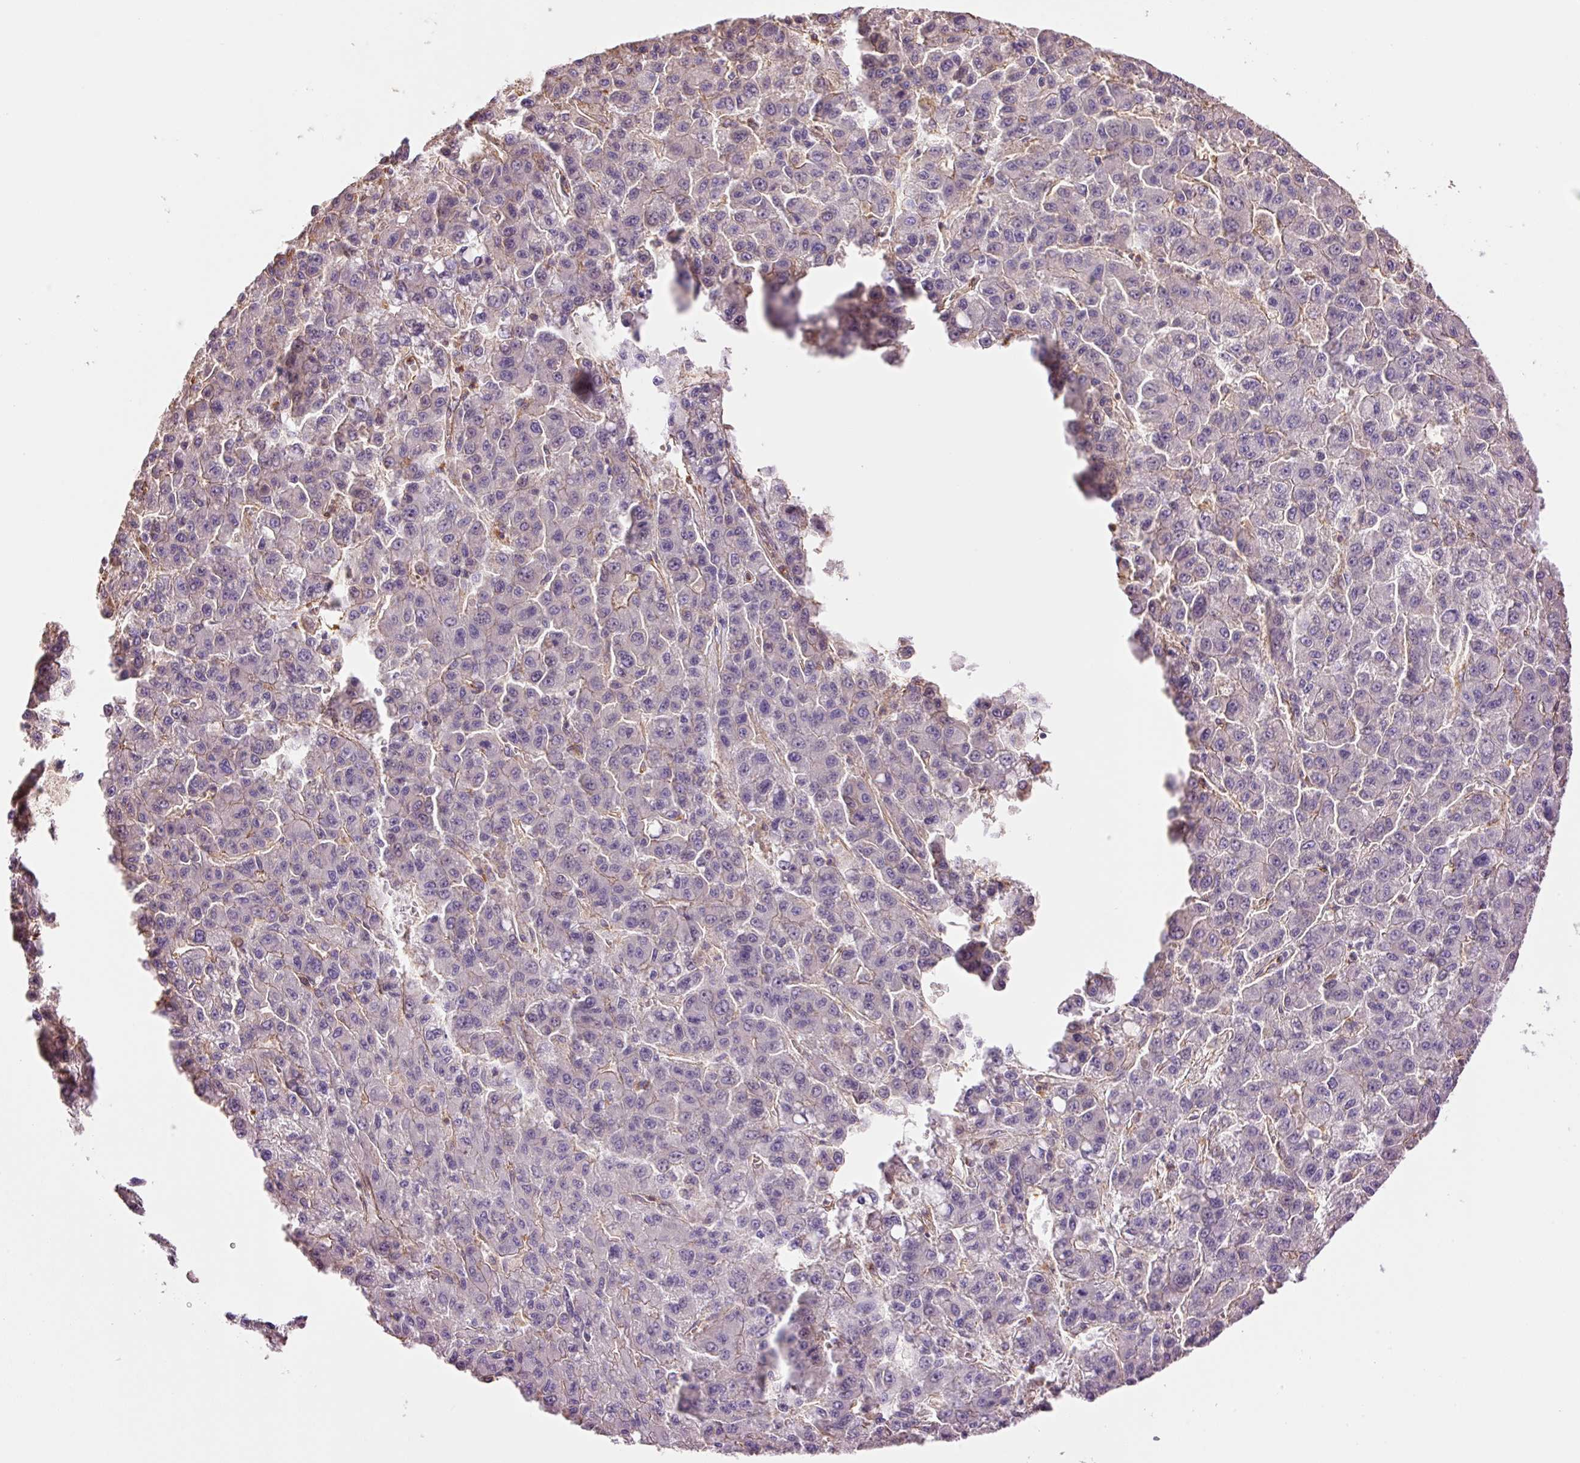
{"staining": {"intensity": "weak", "quantity": "<25%", "location": "cytoplasmic/membranous"}, "tissue": "liver cancer", "cell_type": "Tumor cells", "image_type": "cancer", "snomed": [{"axis": "morphology", "description": "Carcinoma, Hepatocellular, NOS"}, {"axis": "topography", "description": "Liver"}], "caption": "This is an immunohistochemistry histopathology image of human liver hepatocellular carcinoma. There is no staining in tumor cells.", "gene": "PPP1R1B", "patient": {"sex": "male", "age": 70}}